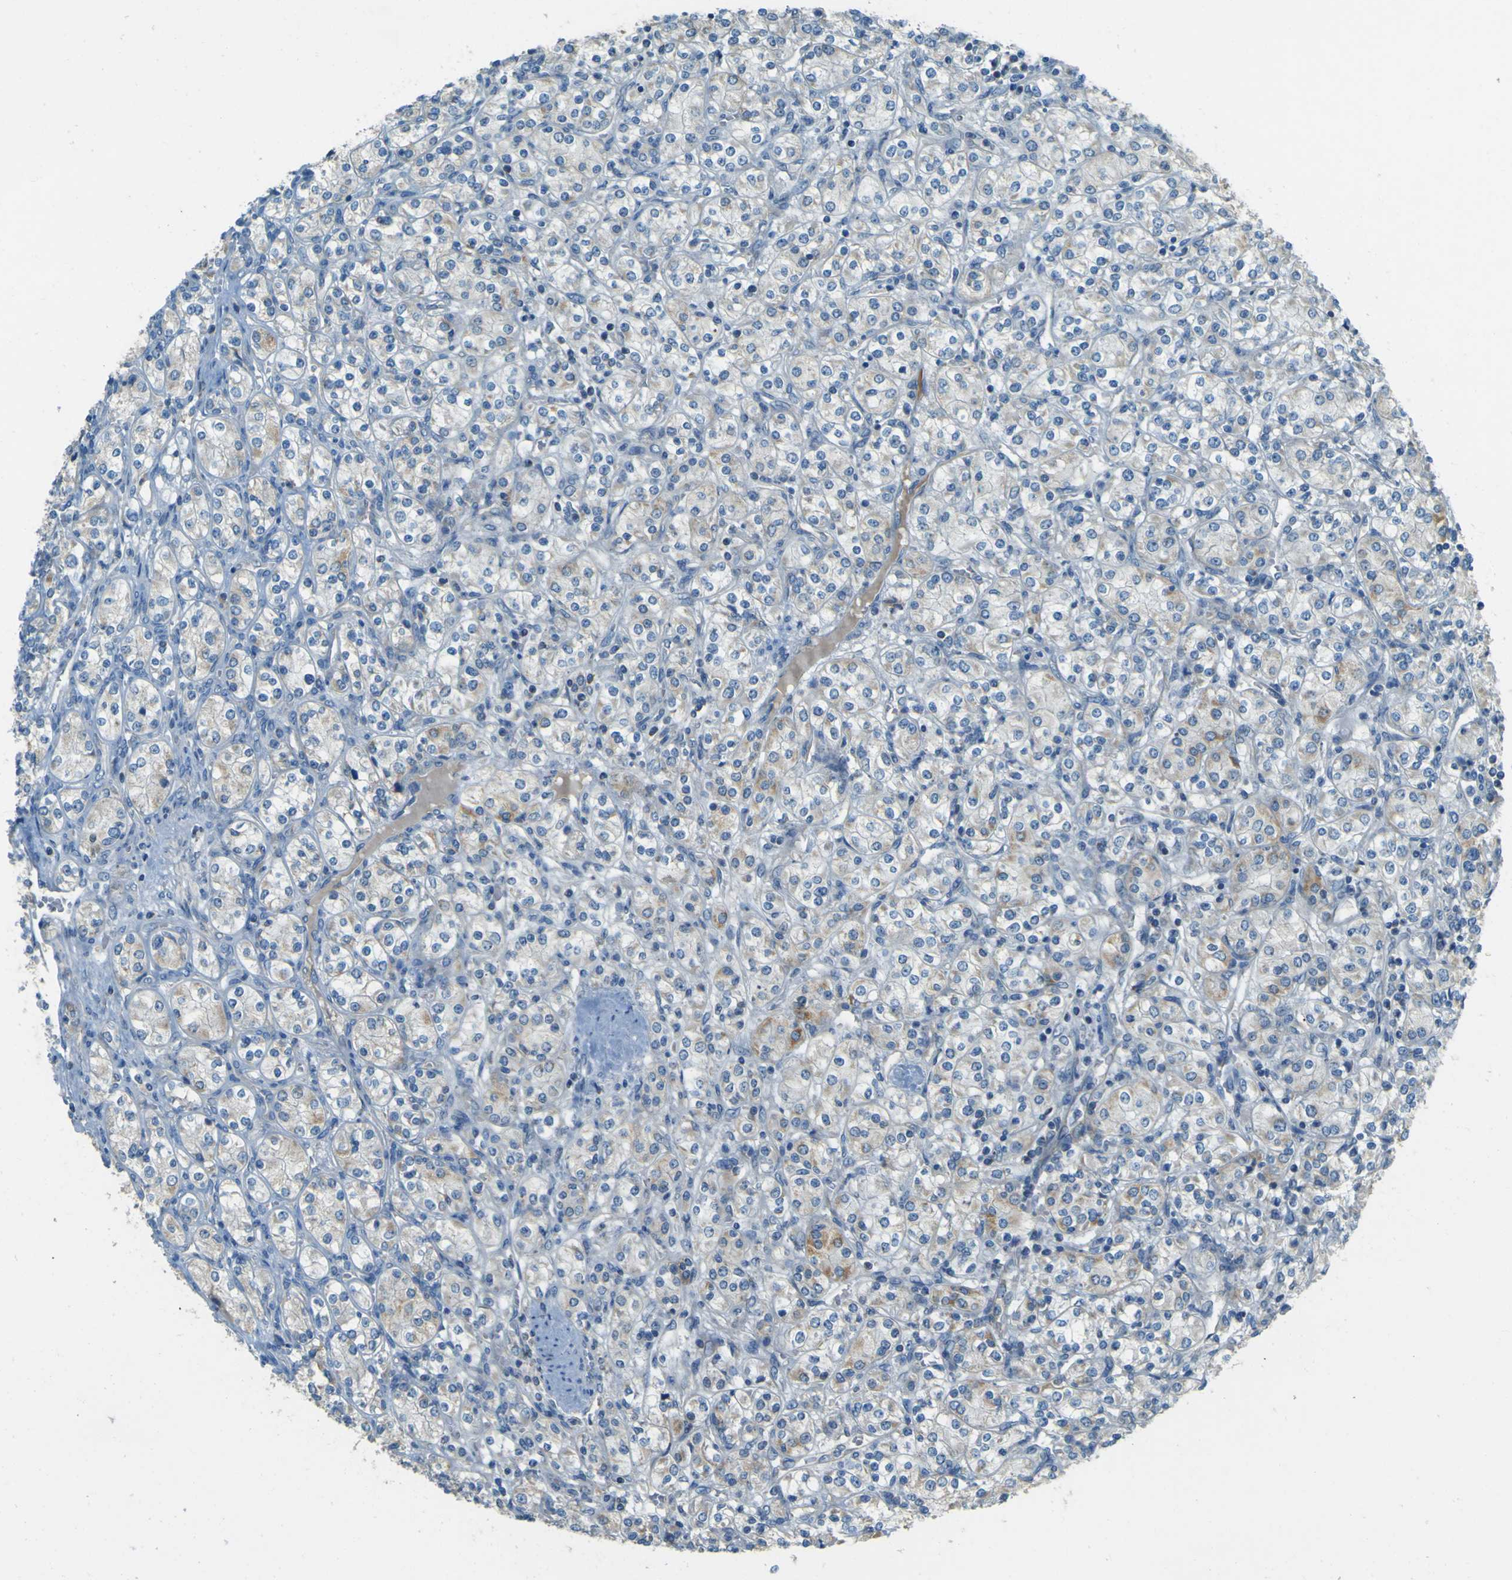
{"staining": {"intensity": "weak", "quantity": "<25%", "location": "cytoplasmic/membranous"}, "tissue": "renal cancer", "cell_type": "Tumor cells", "image_type": "cancer", "snomed": [{"axis": "morphology", "description": "Adenocarcinoma, NOS"}, {"axis": "topography", "description": "Kidney"}], "caption": "This is a micrograph of IHC staining of renal cancer (adenocarcinoma), which shows no expression in tumor cells. (Stains: DAB immunohistochemistry (IHC) with hematoxylin counter stain, Microscopy: brightfield microscopy at high magnification).", "gene": "FKTN", "patient": {"sex": "male", "age": 77}}